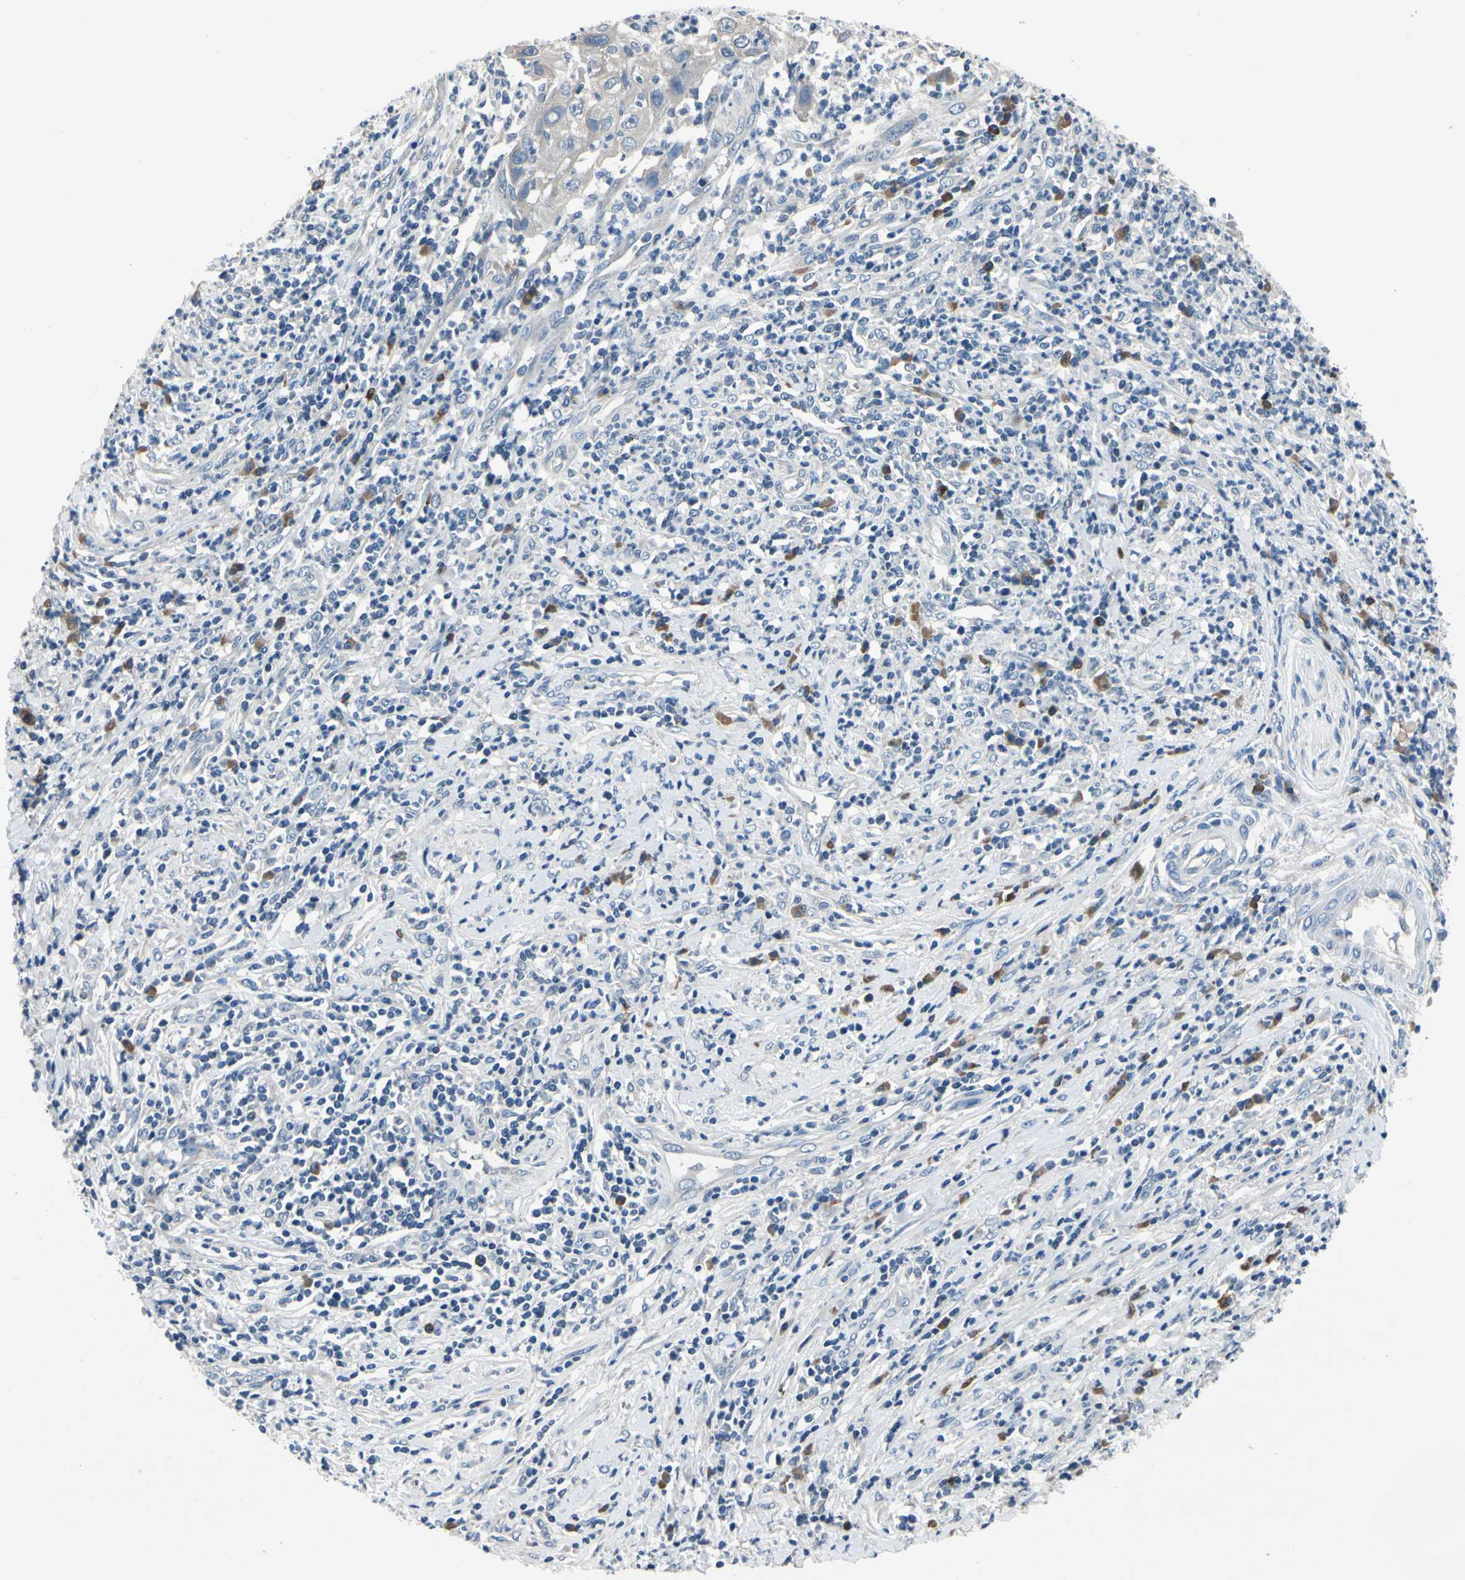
{"staining": {"intensity": "weak", "quantity": "25%-75%", "location": "cytoplasmic/membranous"}, "tissue": "cervical cancer", "cell_type": "Tumor cells", "image_type": "cancer", "snomed": [{"axis": "morphology", "description": "Squamous cell carcinoma, NOS"}, {"axis": "topography", "description": "Cervix"}], "caption": "This histopathology image exhibits IHC staining of squamous cell carcinoma (cervical), with low weak cytoplasmic/membranous expression in about 25%-75% of tumor cells.", "gene": "SELENOK", "patient": {"sex": "female", "age": 32}}